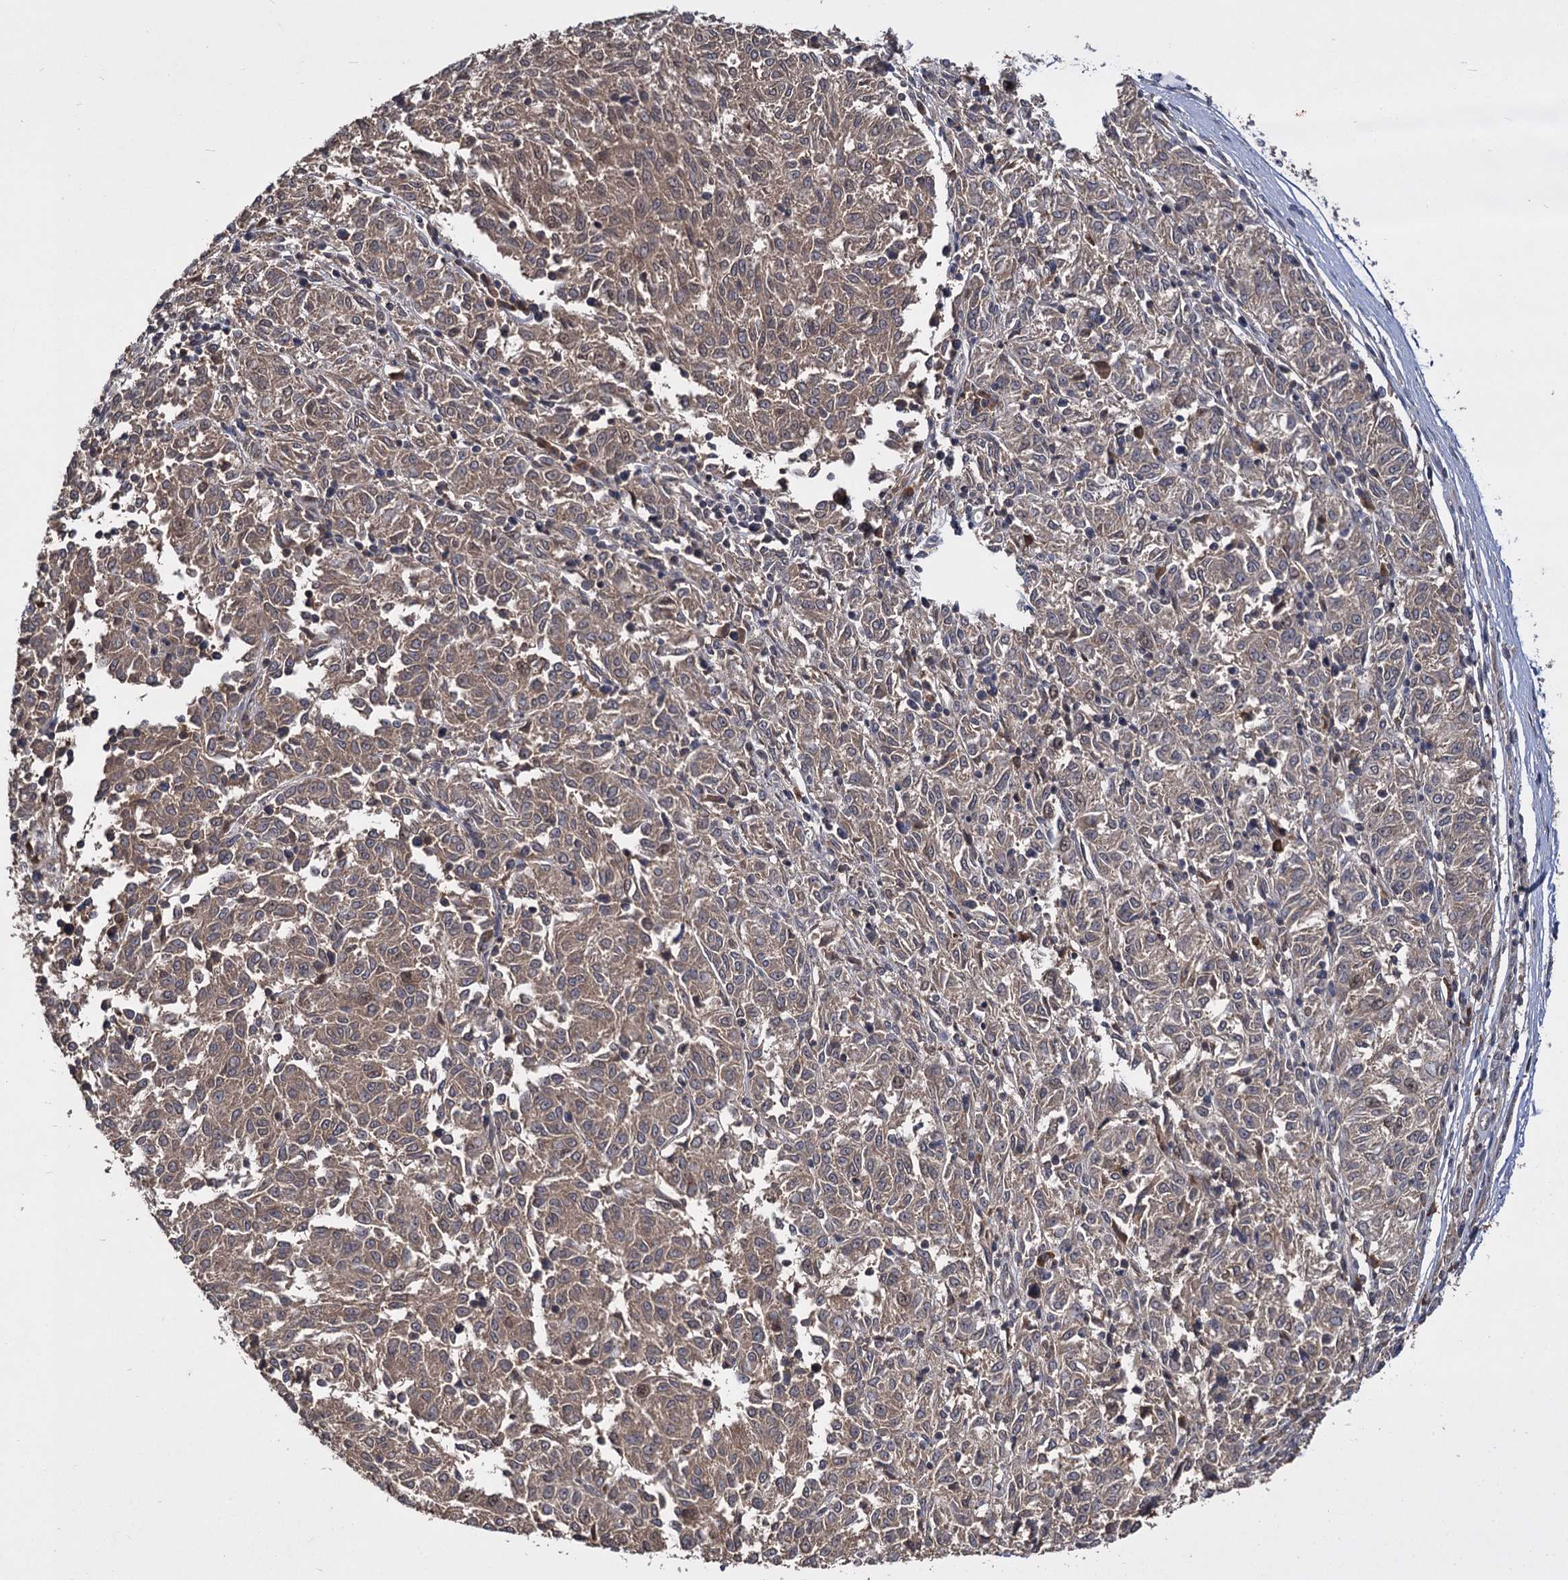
{"staining": {"intensity": "weak", "quantity": ">75%", "location": "cytoplasmic/membranous"}, "tissue": "melanoma", "cell_type": "Tumor cells", "image_type": "cancer", "snomed": [{"axis": "morphology", "description": "Malignant melanoma, NOS"}, {"axis": "topography", "description": "Skin"}], "caption": "Protein analysis of melanoma tissue exhibits weak cytoplasmic/membranous staining in approximately >75% of tumor cells.", "gene": "INPPL1", "patient": {"sex": "female", "age": 72}}